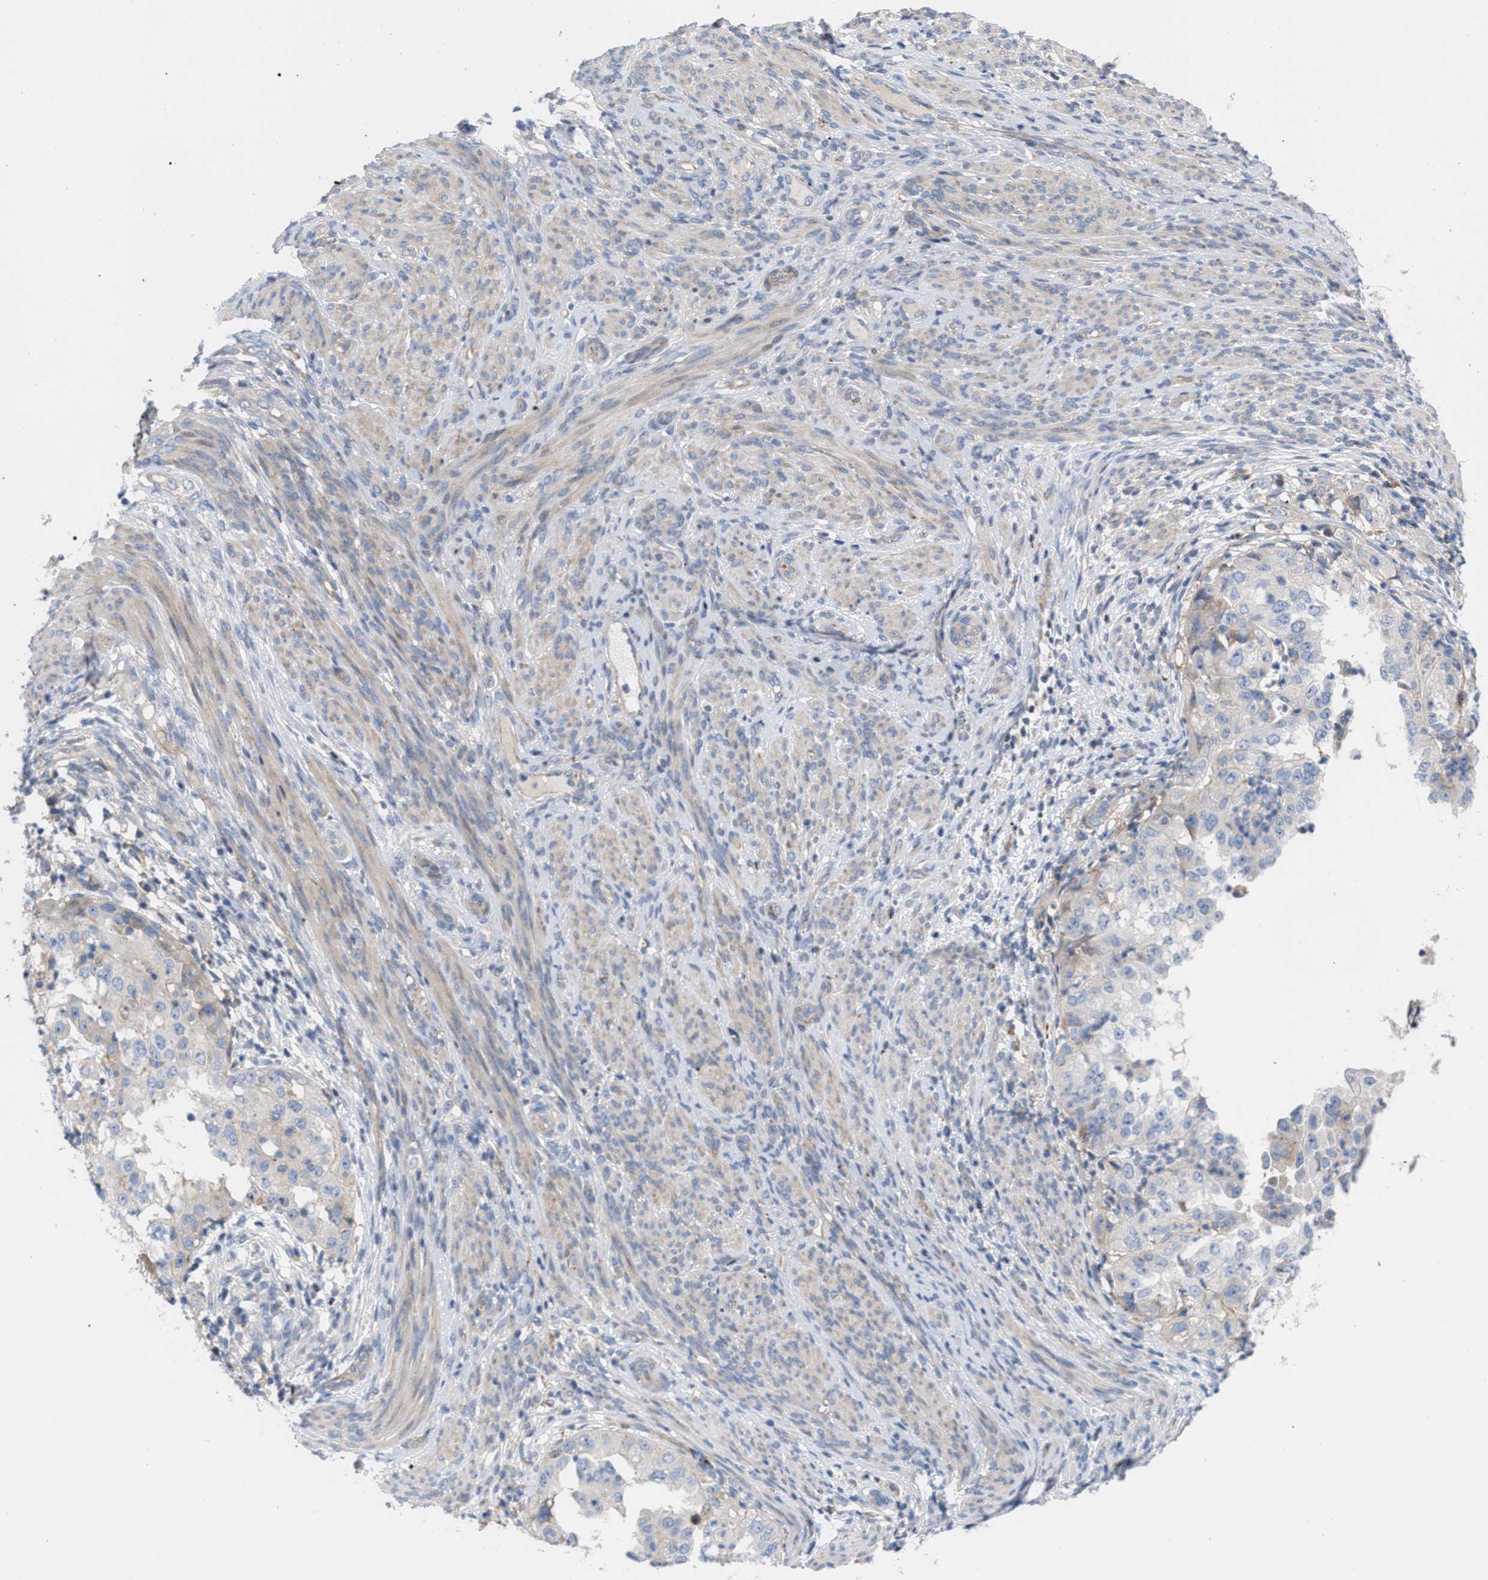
{"staining": {"intensity": "negative", "quantity": "none", "location": "none"}, "tissue": "endometrial cancer", "cell_type": "Tumor cells", "image_type": "cancer", "snomed": [{"axis": "morphology", "description": "Adenocarcinoma, NOS"}, {"axis": "topography", "description": "Endometrium"}], "caption": "A high-resolution histopathology image shows immunohistochemistry staining of endometrial cancer (adenocarcinoma), which reveals no significant staining in tumor cells.", "gene": "MBTD1", "patient": {"sex": "female", "age": 85}}